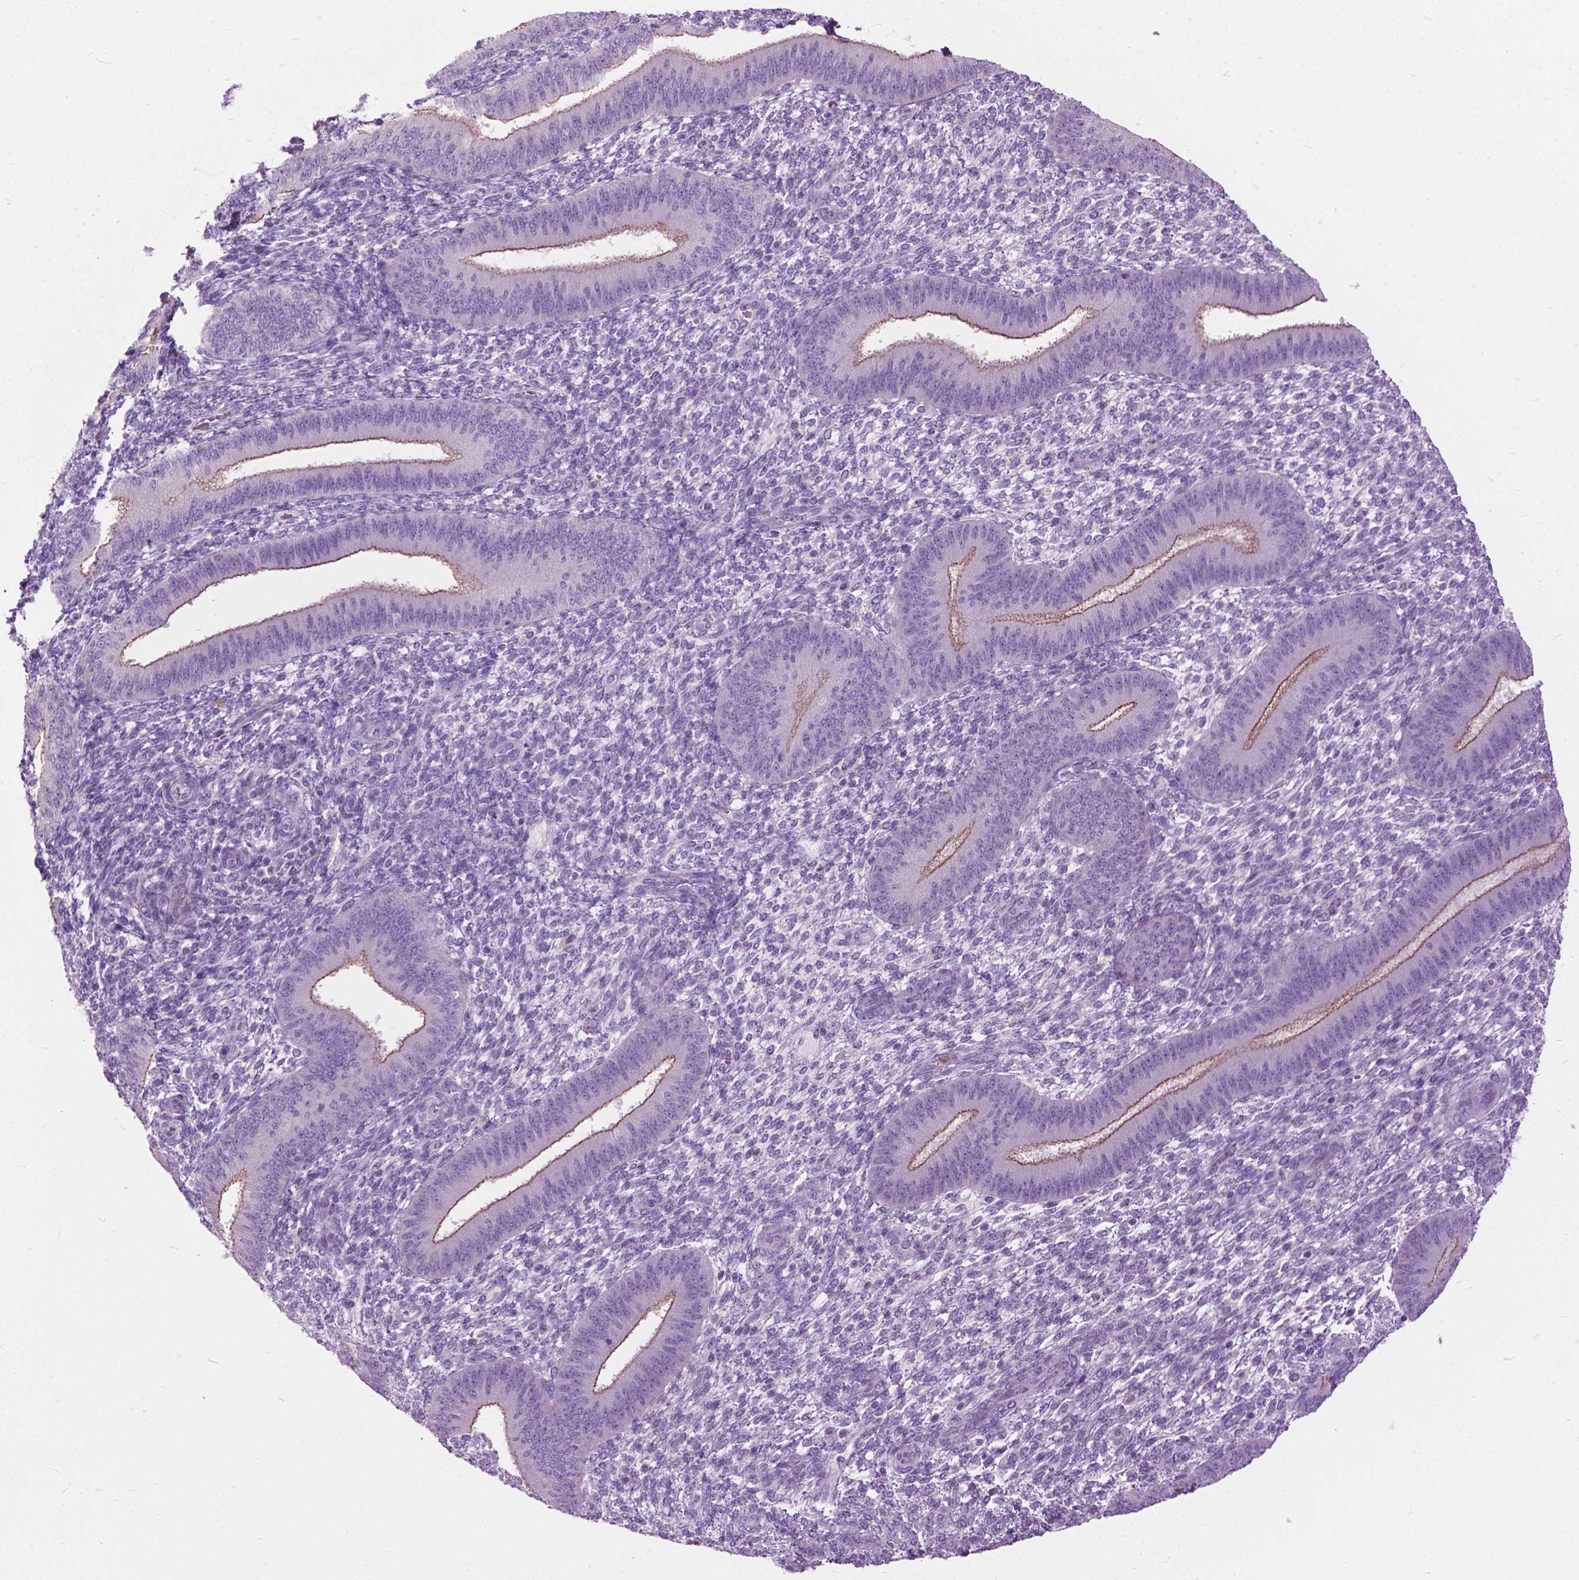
{"staining": {"intensity": "negative", "quantity": "none", "location": "none"}, "tissue": "endometrium", "cell_type": "Cells in endometrial stroma", "image_type": "normal", "snomed": [{"axis": "morphology", "description": "Normal tissue, NOS"}, {"axis": "topography", "description": "Endometrium"}], "caption": "This is an immunohistochemistry (IHC) histopathology image of benign endometrium. There is no positivity in cells in endometrial stroma.", "gene": "PRR35", "patient": {"sex": "female", "age": 39}}